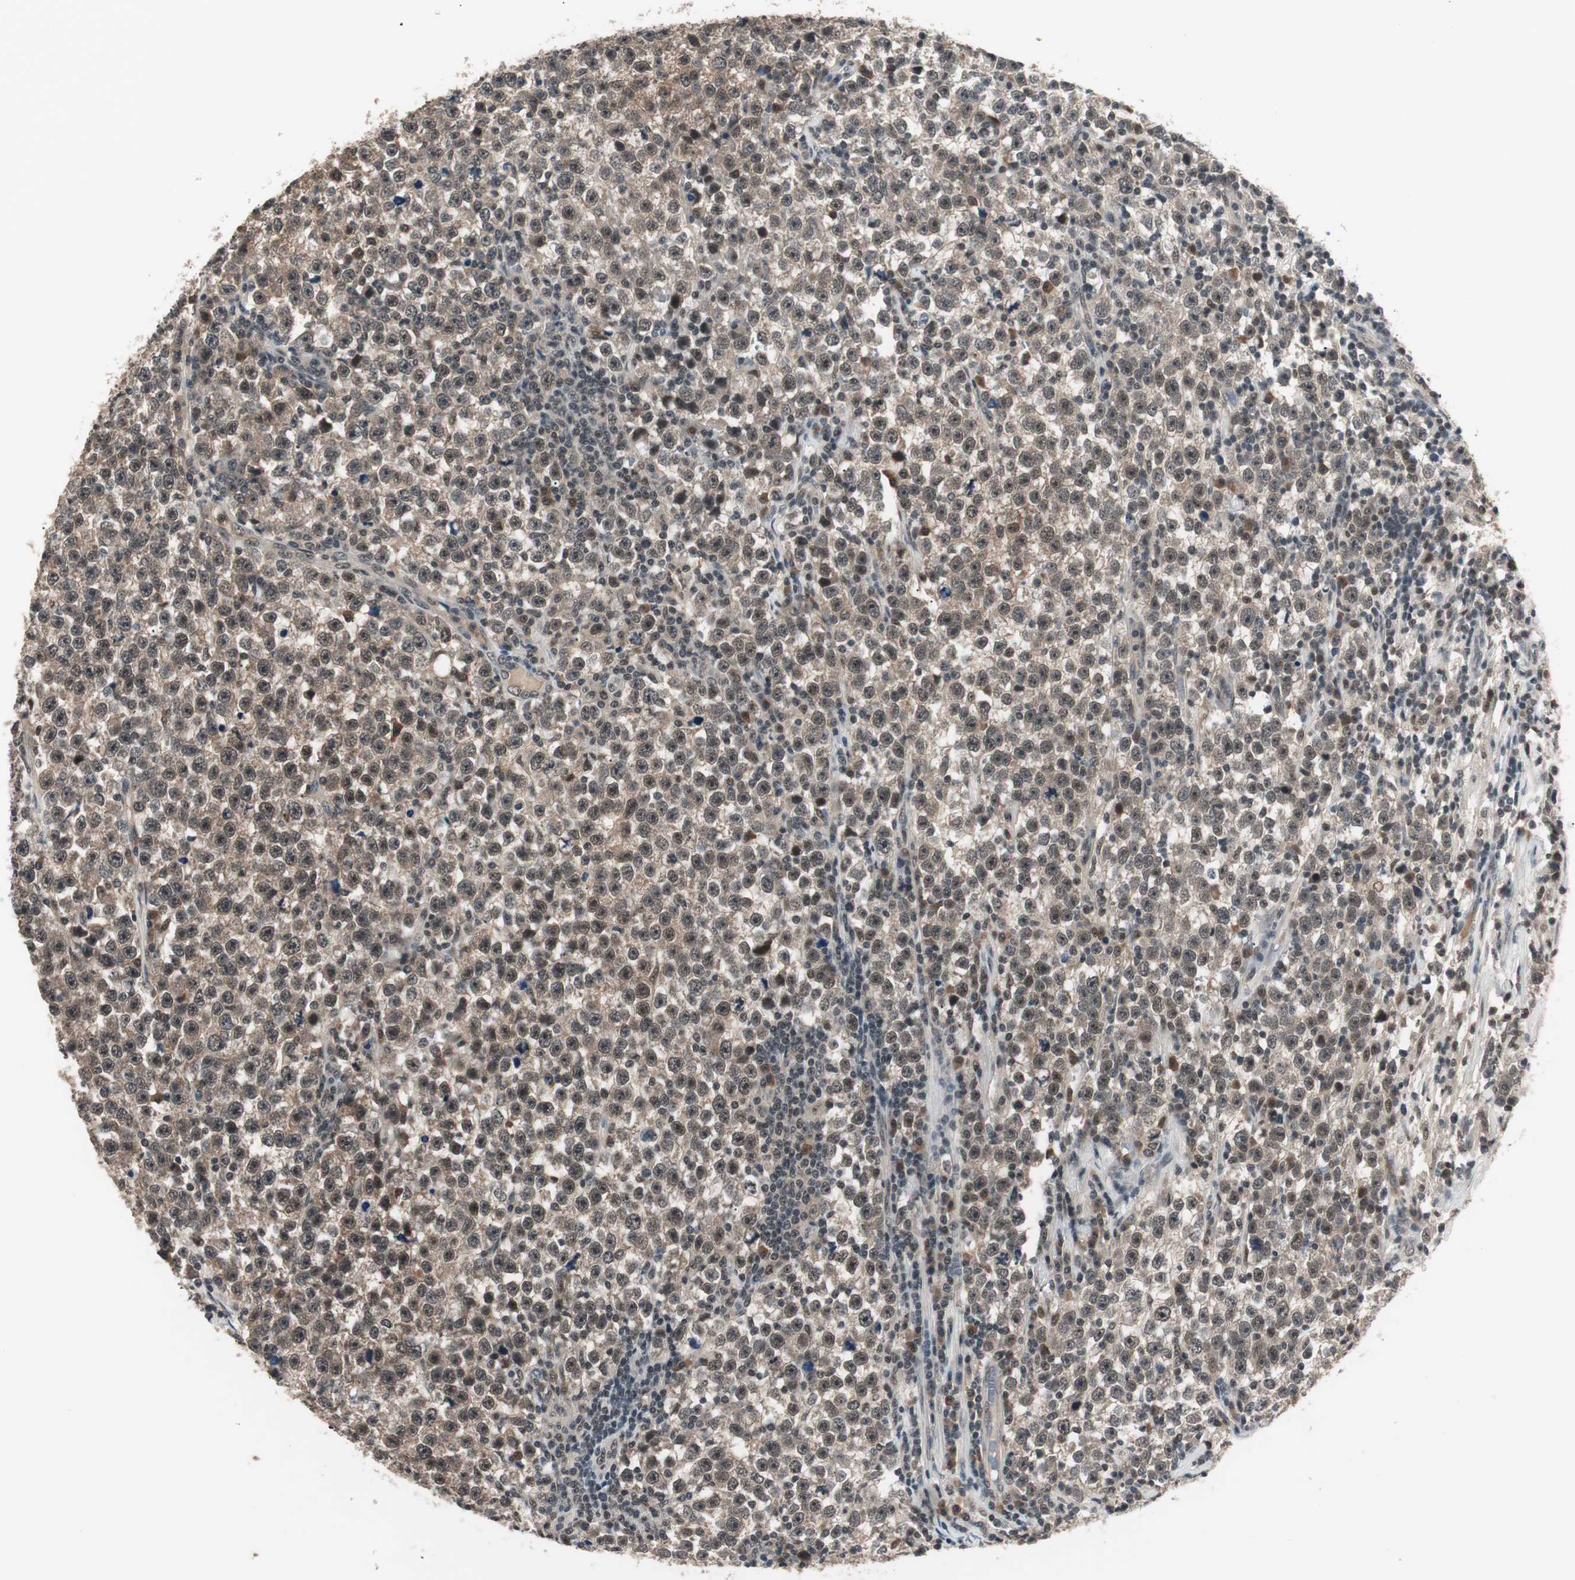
{"staining": {"intensity": "weak", "quantity": ">75%", "location": "cytoplasmic/membranous,nuclear"}, "tissue": "testis cancer", "cell_type": "Tumor cells", "image_type": "cancer", "snomed": [{"axis": "morphology", "description": "Seminoma, NOS"}, {"axis": "topography", "description": "Testis"}], "caption": "This micrograph displays testis cancer stained with IHC to label a protein in brown. The cytoplasmic/membranous and nuclear of tumor cells show weak positivity for the protein. Nuclei are counter-stained blue.", "gene": "NFRKB", "patient": {"sex": "male", "age": 43}}